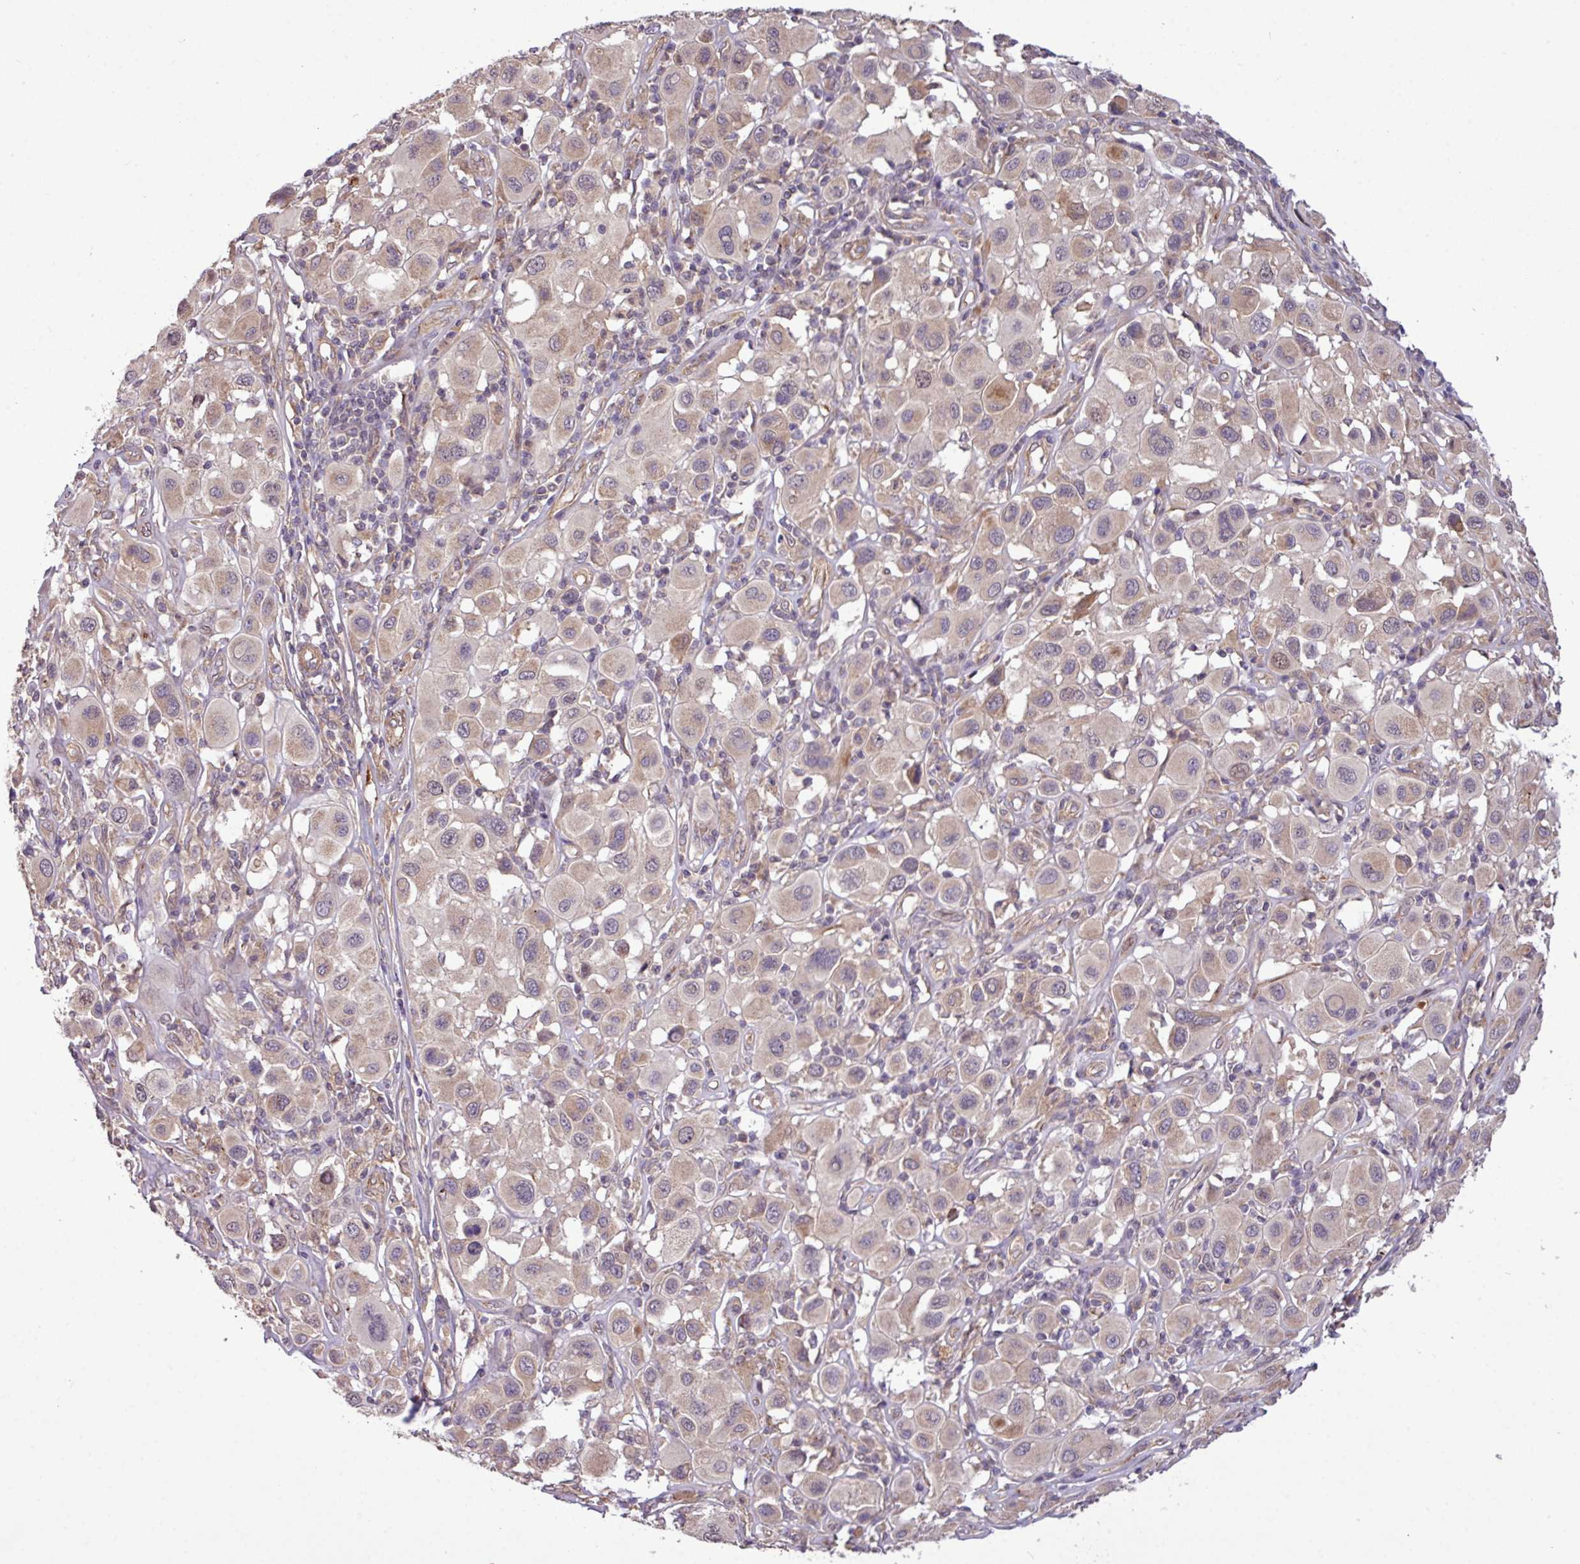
{"staining": {"intensity": "weak", "quantity": "25%-75%", "location": "cytoplasmic/membranous"}, "tissue": "melanoma", "cell_type": "Tumor cells", "image_type": "cancer", "snomed": [{"axis": "morphology", "description": "Malignant melanoma, Metastatic site"}, {"axis": "topography", "description": "Skin"}], "caption": "Approximately 25%-75% of tumor cells in melanoma exhibit weak cytoplasmic/membranous protein expression as visualized by brown immunohistochemical staining.", "gene": "XIAP", "patient": {"sex": "male", "age": 41}}